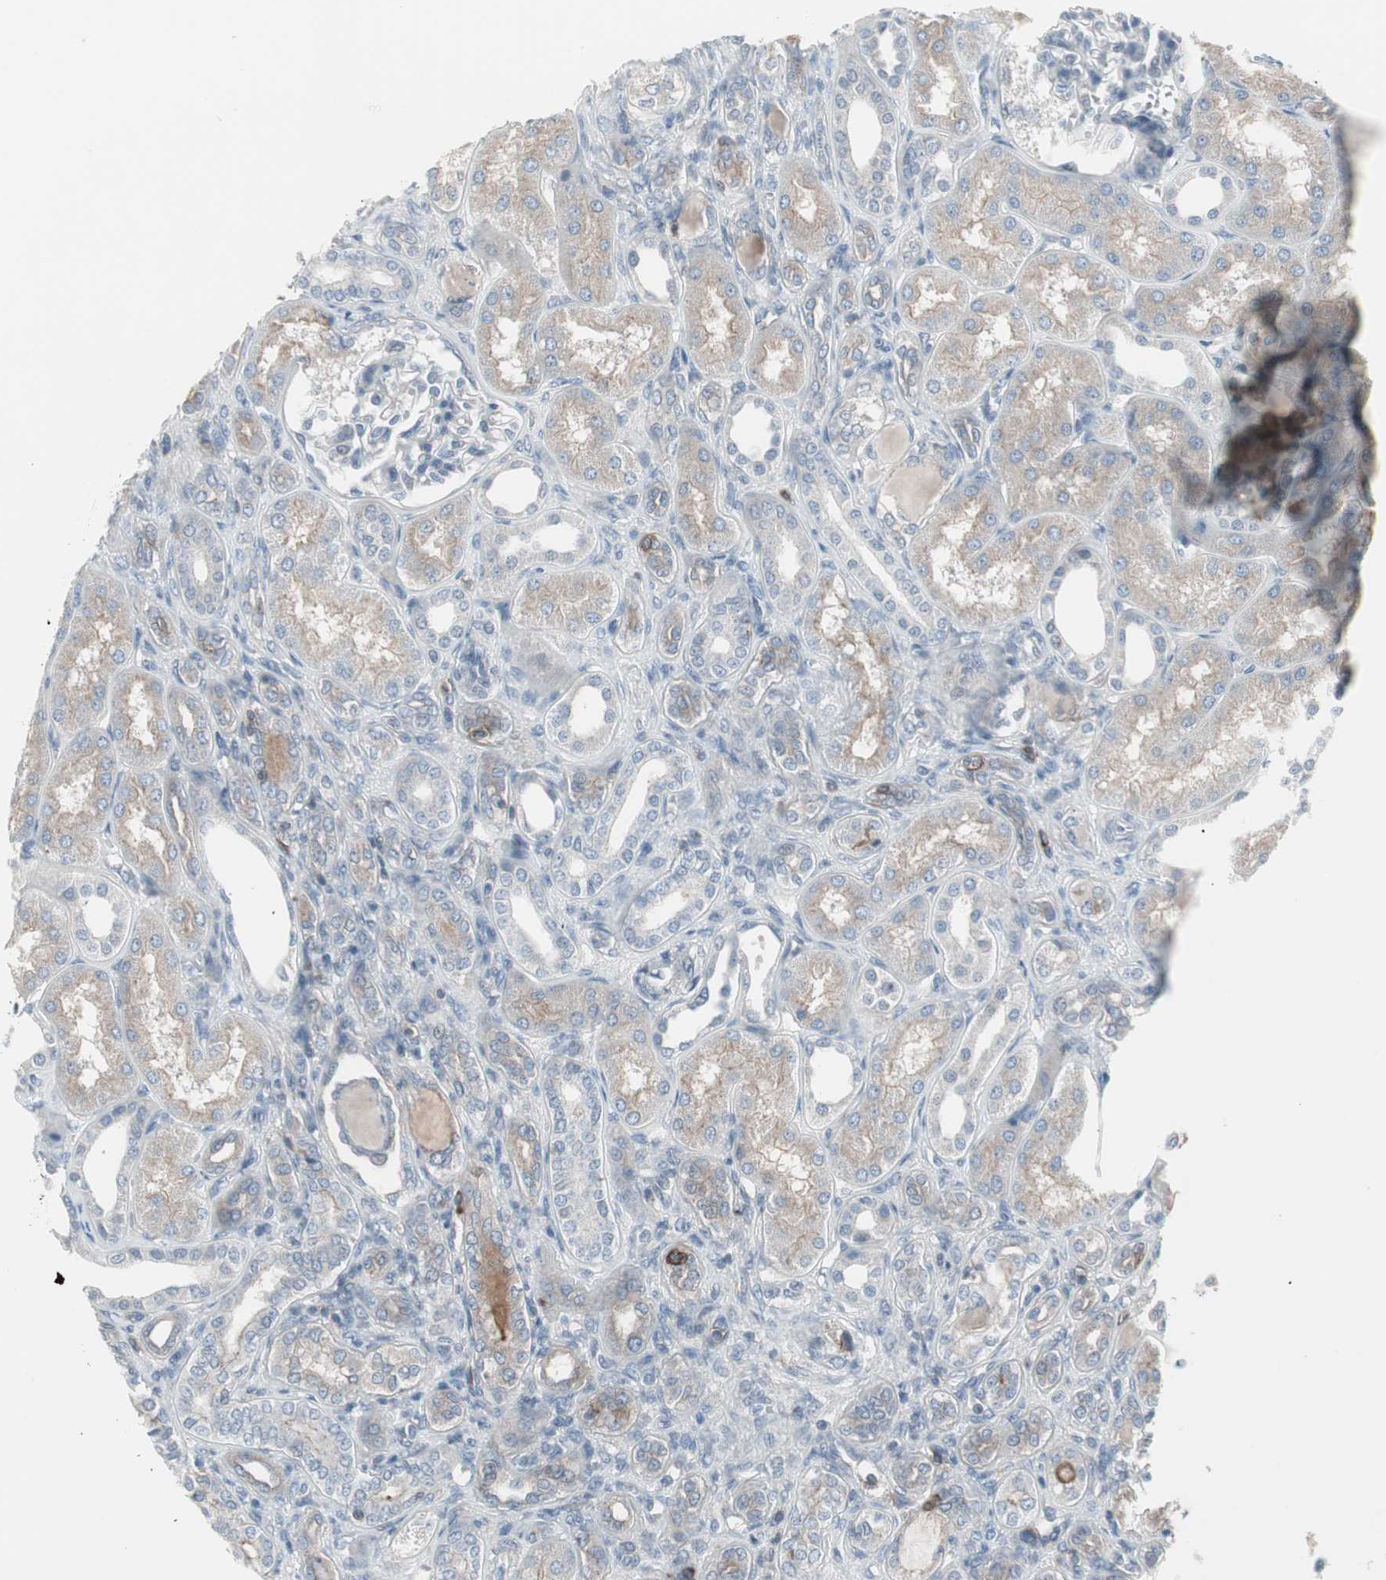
{"staining": {"intensity": "negative", "quantity": "none", "location": "none"}, "tissue": "kidney", "cell_type": "Cells in glomeruli", "image_type": "normal", "snomed": [{"axis": "morphology", "description": "Normal tissue, NOS"}, {"axis": "topography", "description": "Kidney"}], "caption": "A histopathology image of human kidney is negative for staining in cells in glomeruli. (Brightfield microscopy of DAB IHC at high magnification).", "gene": "ZSCAN32", "patient": {"sex": "male", "age": 7}}